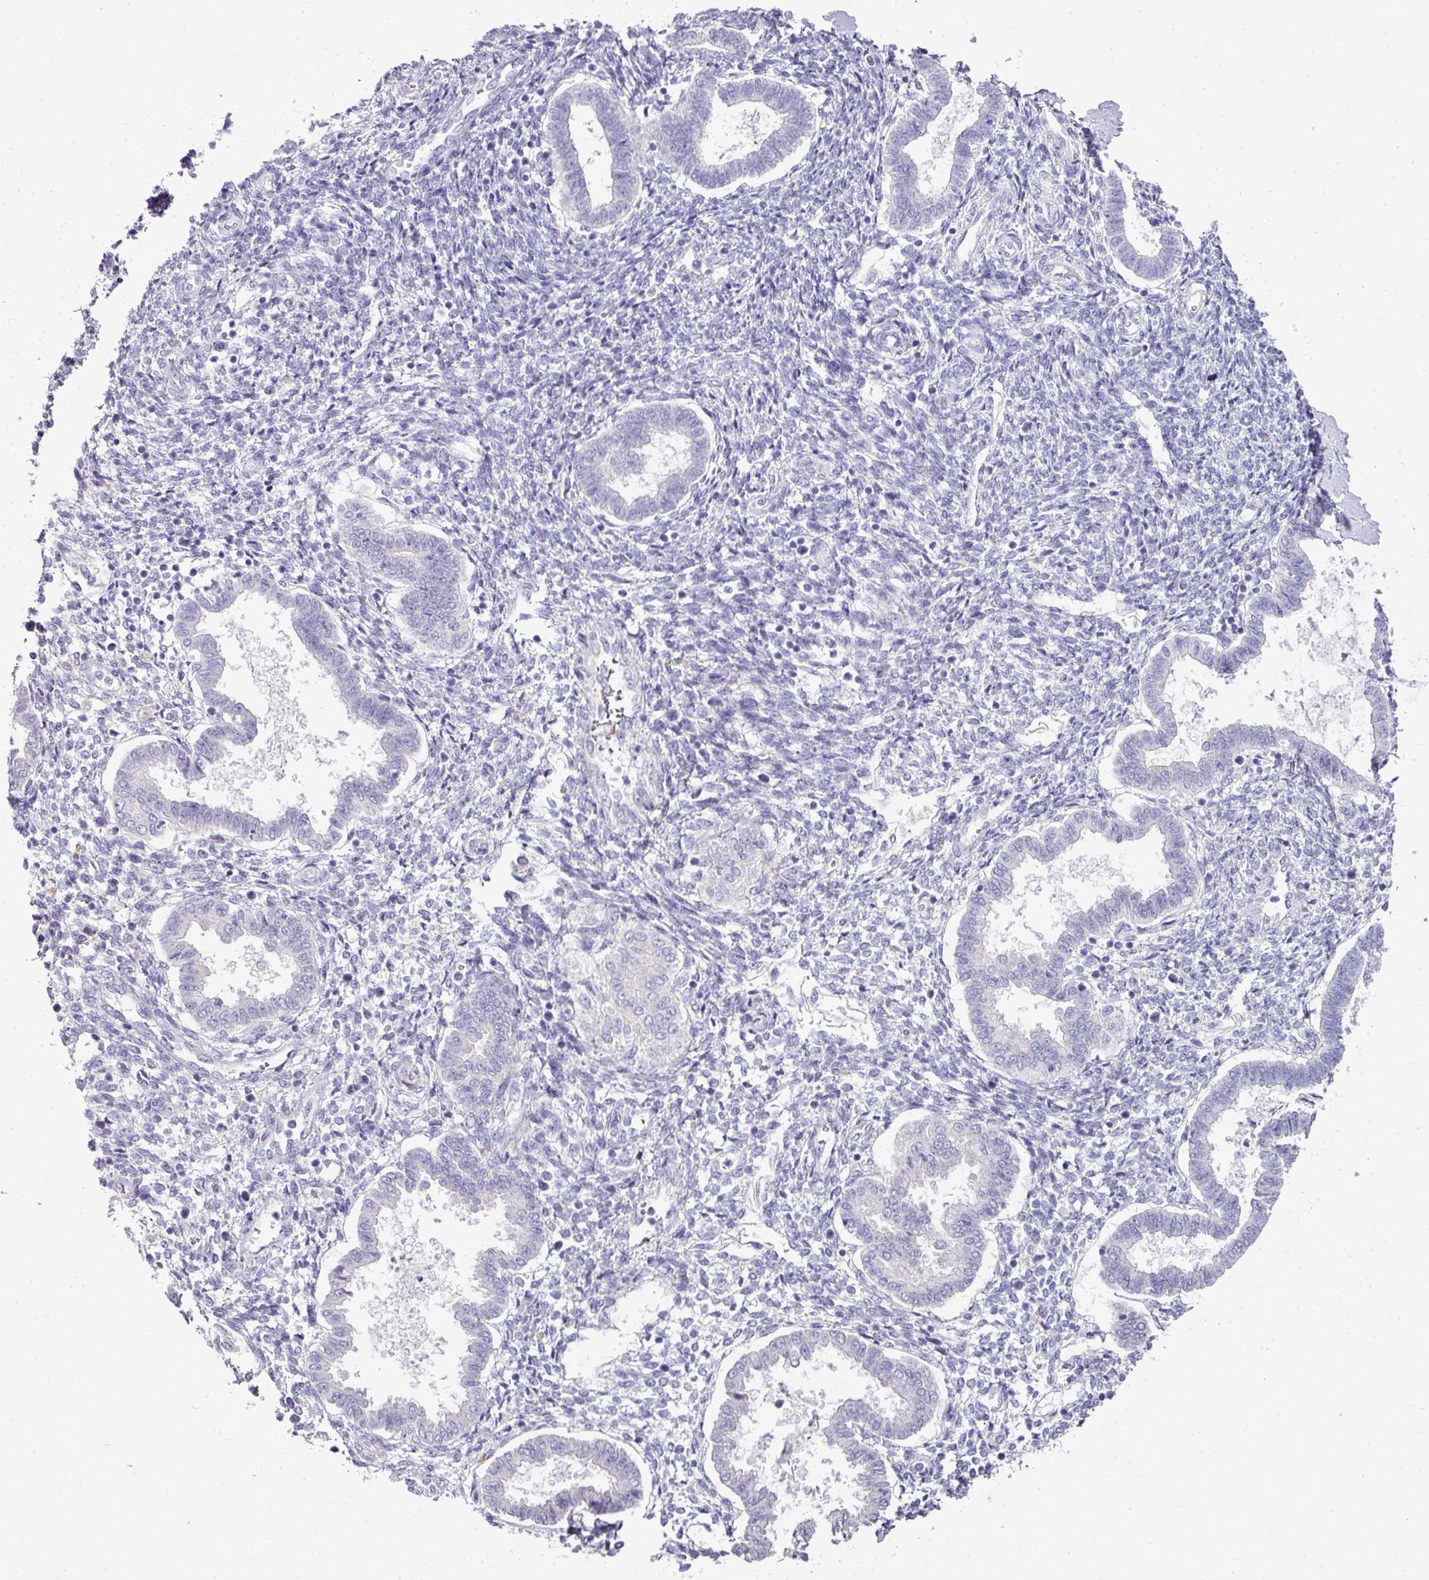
{"staining": {"intensity": "negative", "quantity": "none", "location": "none"}, "tissue": "endometrium", "cell_type": "Cells in endometrial stroma", "image_type": "normal", "snomed": [{"axis": "morphology", "description": "Normal tissue, NOS"}, {"axis": "topography", "description": "Endometrium"}], "caption": "Immunohistochemistry histopathology image of unremarkable human endometrium stained for a protein (brown), which displays no positivity in cells in endometrial stroma. Nuclei are stained in blue.", "gene": "ATP6V1F", "patient": {"sex": "female", "age": 24}}